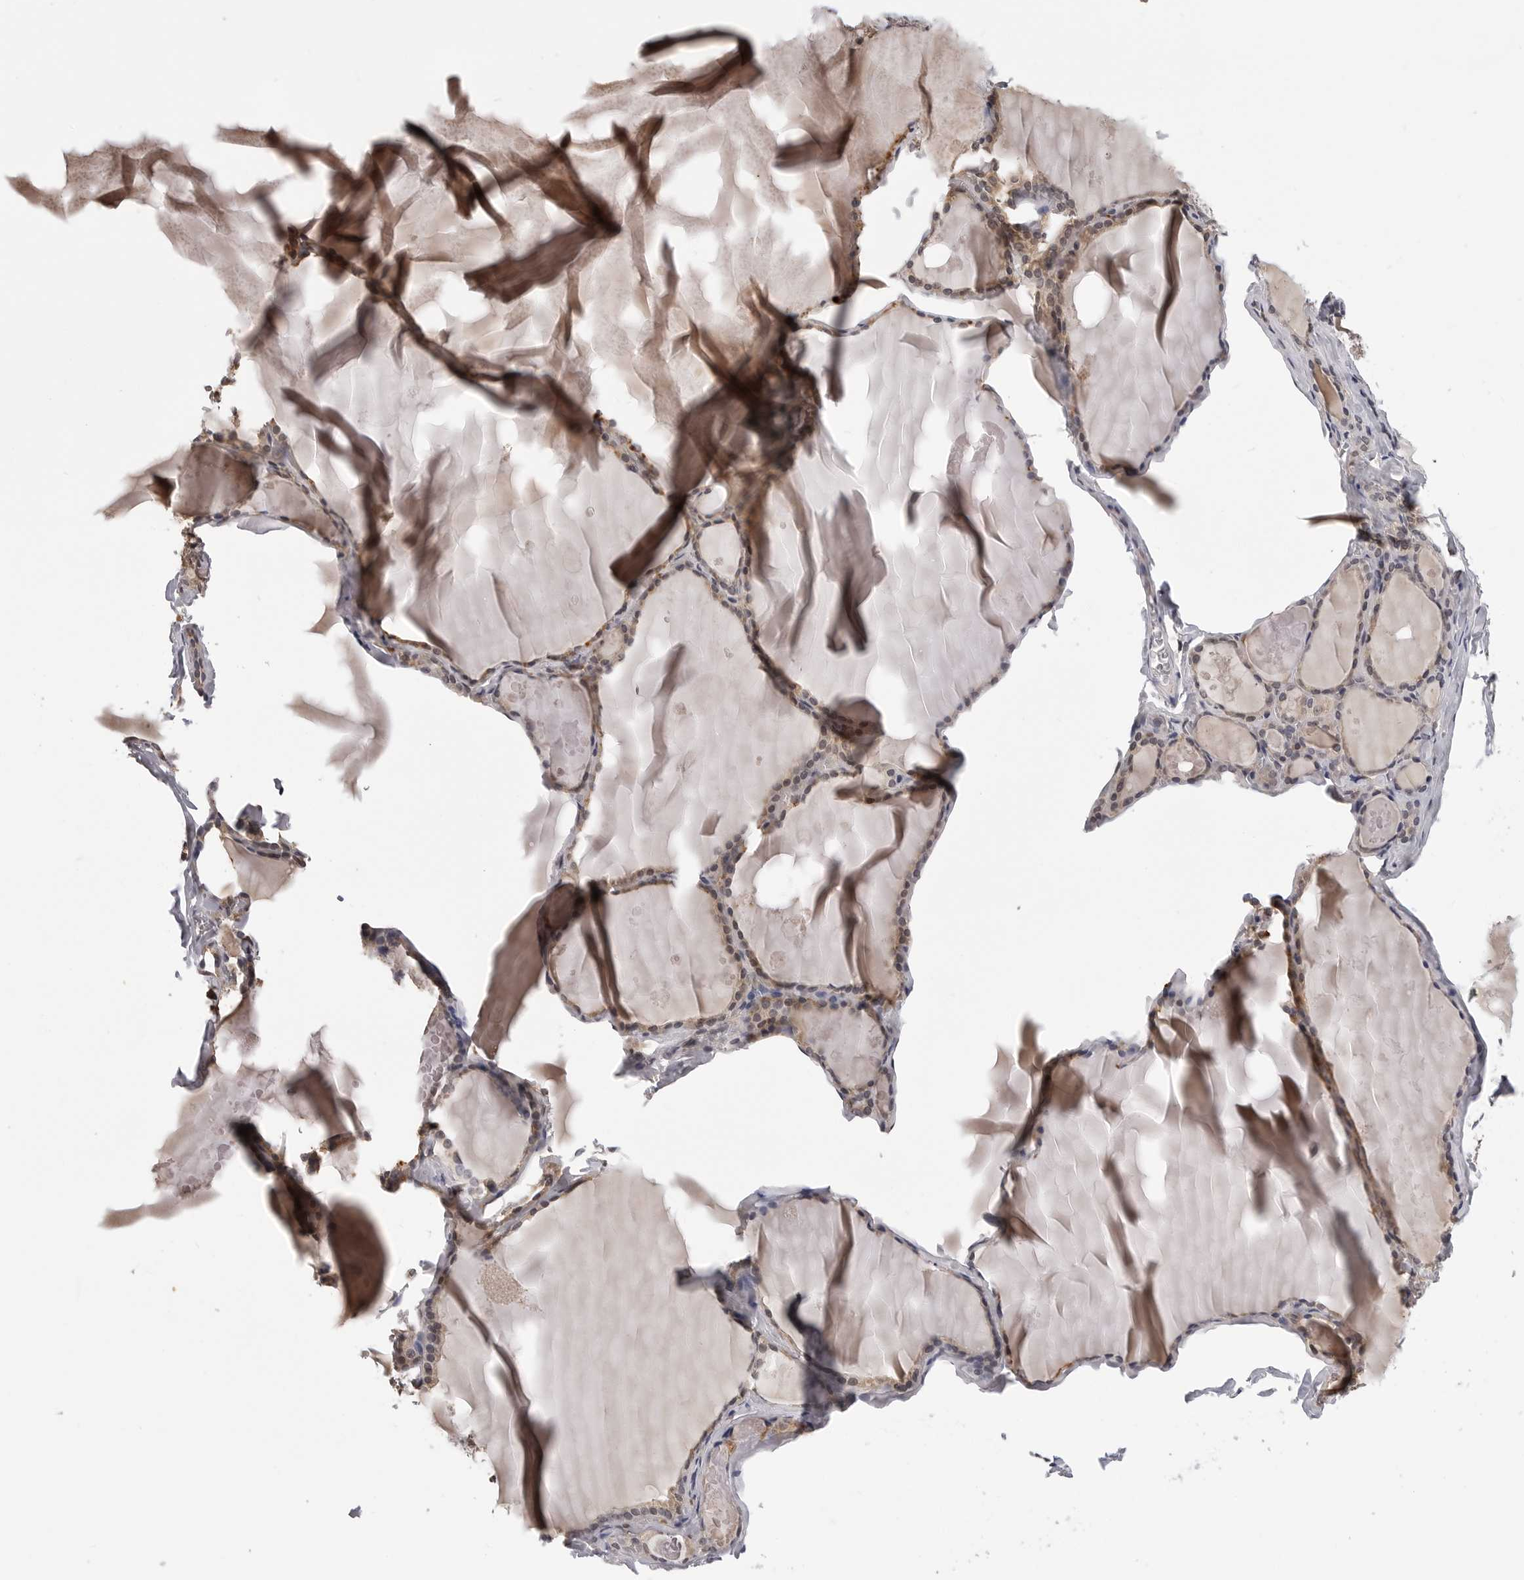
{"staining": {"intensity": "moderate", "quantity": "25%-75%", "location": "cytoplasmic/membranous"}, "tissue": "thyroid gland", "cell_type": "Glandular cells", "image_type": "normal", "snomed": [{"axis": "morphology", "description": "Normal tissue, NOS"}, {"axis": "topography", "description": "Thyroid gland"}], "caption": "This photomicrograph shows benign thyroid gland stained with immunohistochemistry to label a protein in brown. The cytoplasmic/membranous of glandular cells show moderate positivity for the protein. Nuclei are counter-stained blue.", "gene": "TRMT13", "patient": {"sex": "male", "age": 56}}